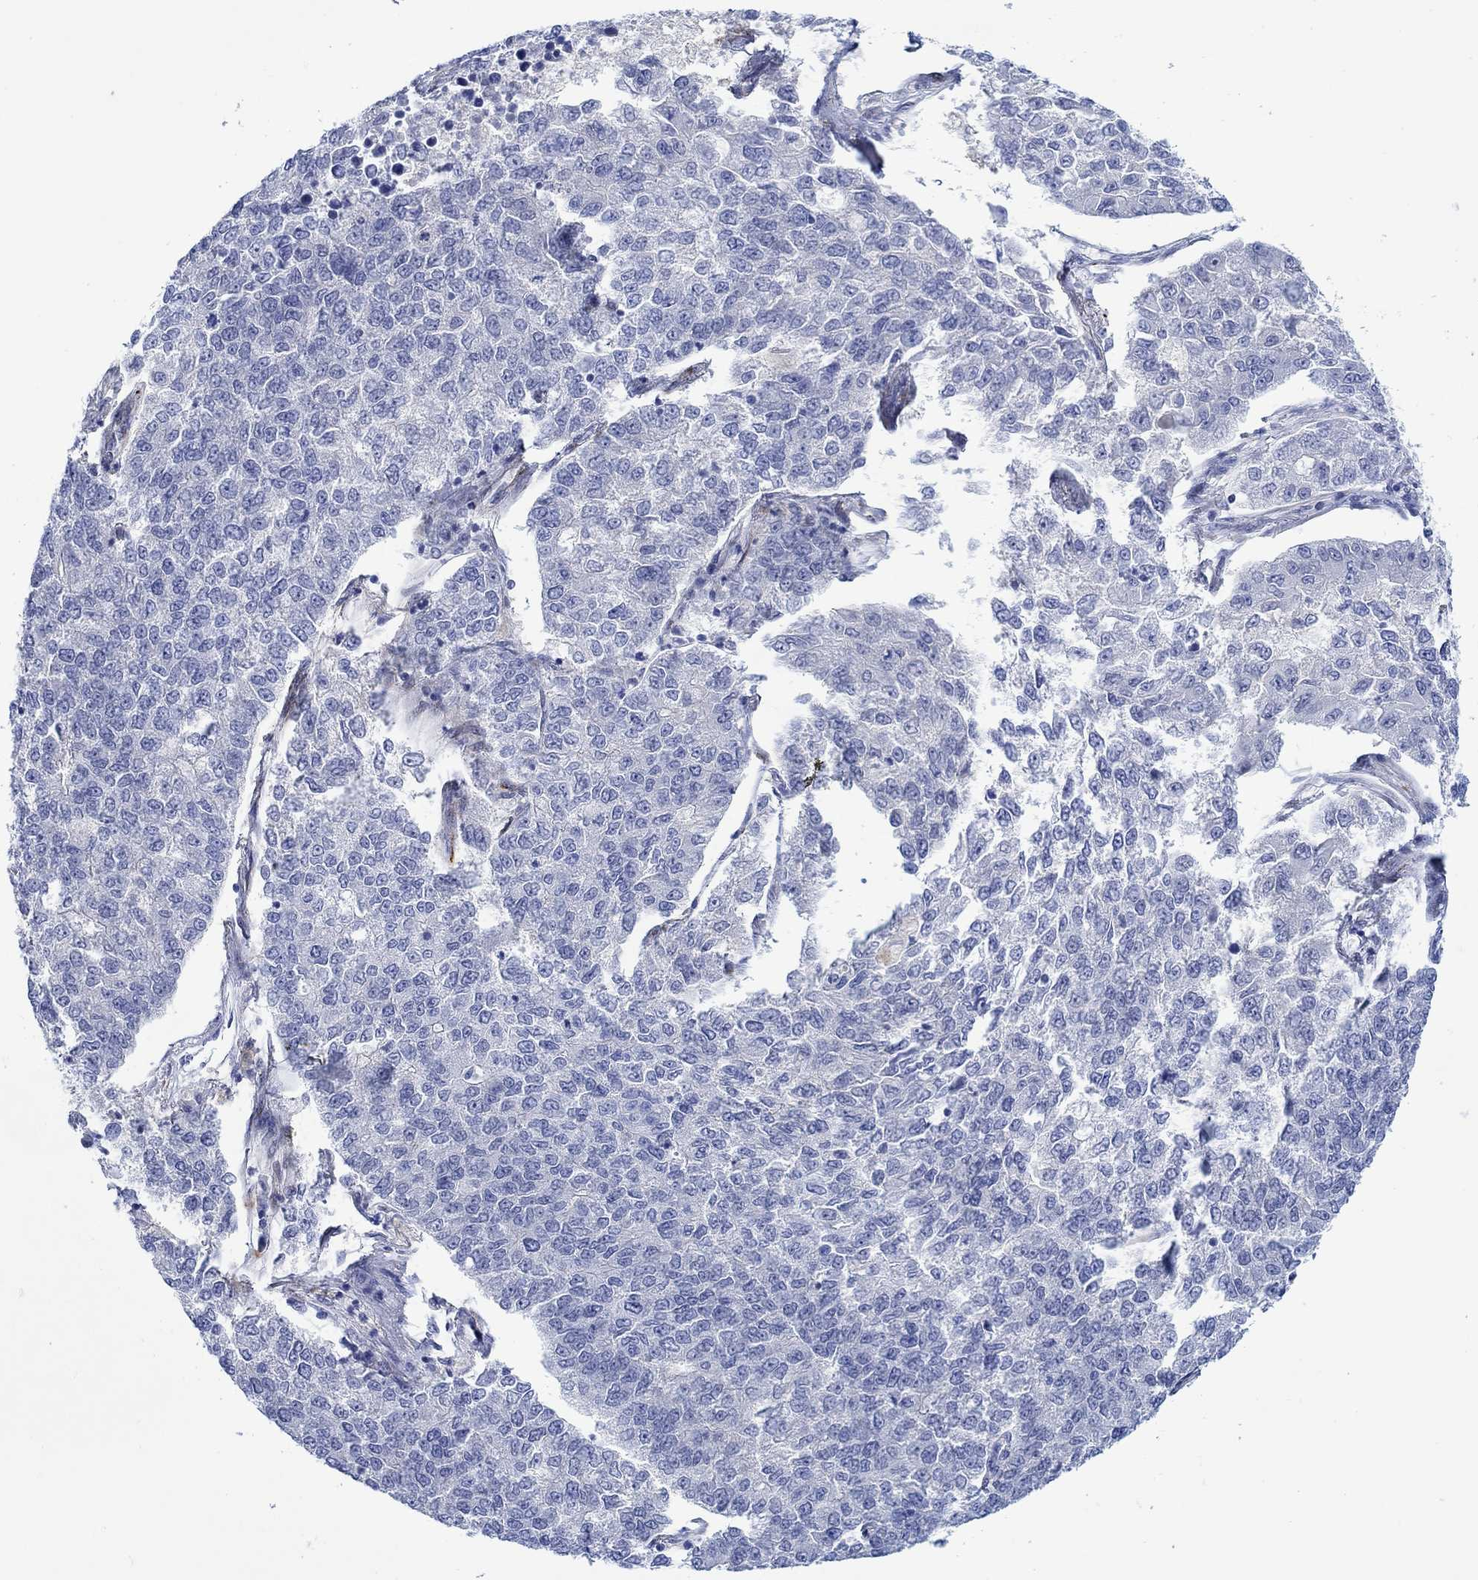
{"staining": {"intensity": "negative", "quantity": "none", "location": "none"}, "tissue": "lung cancer", "cell_type": "Tumor cells", "image_type": "cancer", "snomed": [{"axis": "morphology", "description": "Adenocarcinoma, NOS"}, {"axis": "topography", "description": "Lung"}], "caption": "Immunohistochemistry (IHC) histopathology image of neoplastic tissue: lung cancer (adenocarcinoma) stained with DAB reveals no significant protein positivity in tumor cells. (Immunohistochemistry, brightfield microscopy, high magnification).", "gene": "KSR2", "patient": {"sex": "male", "age": 49}}